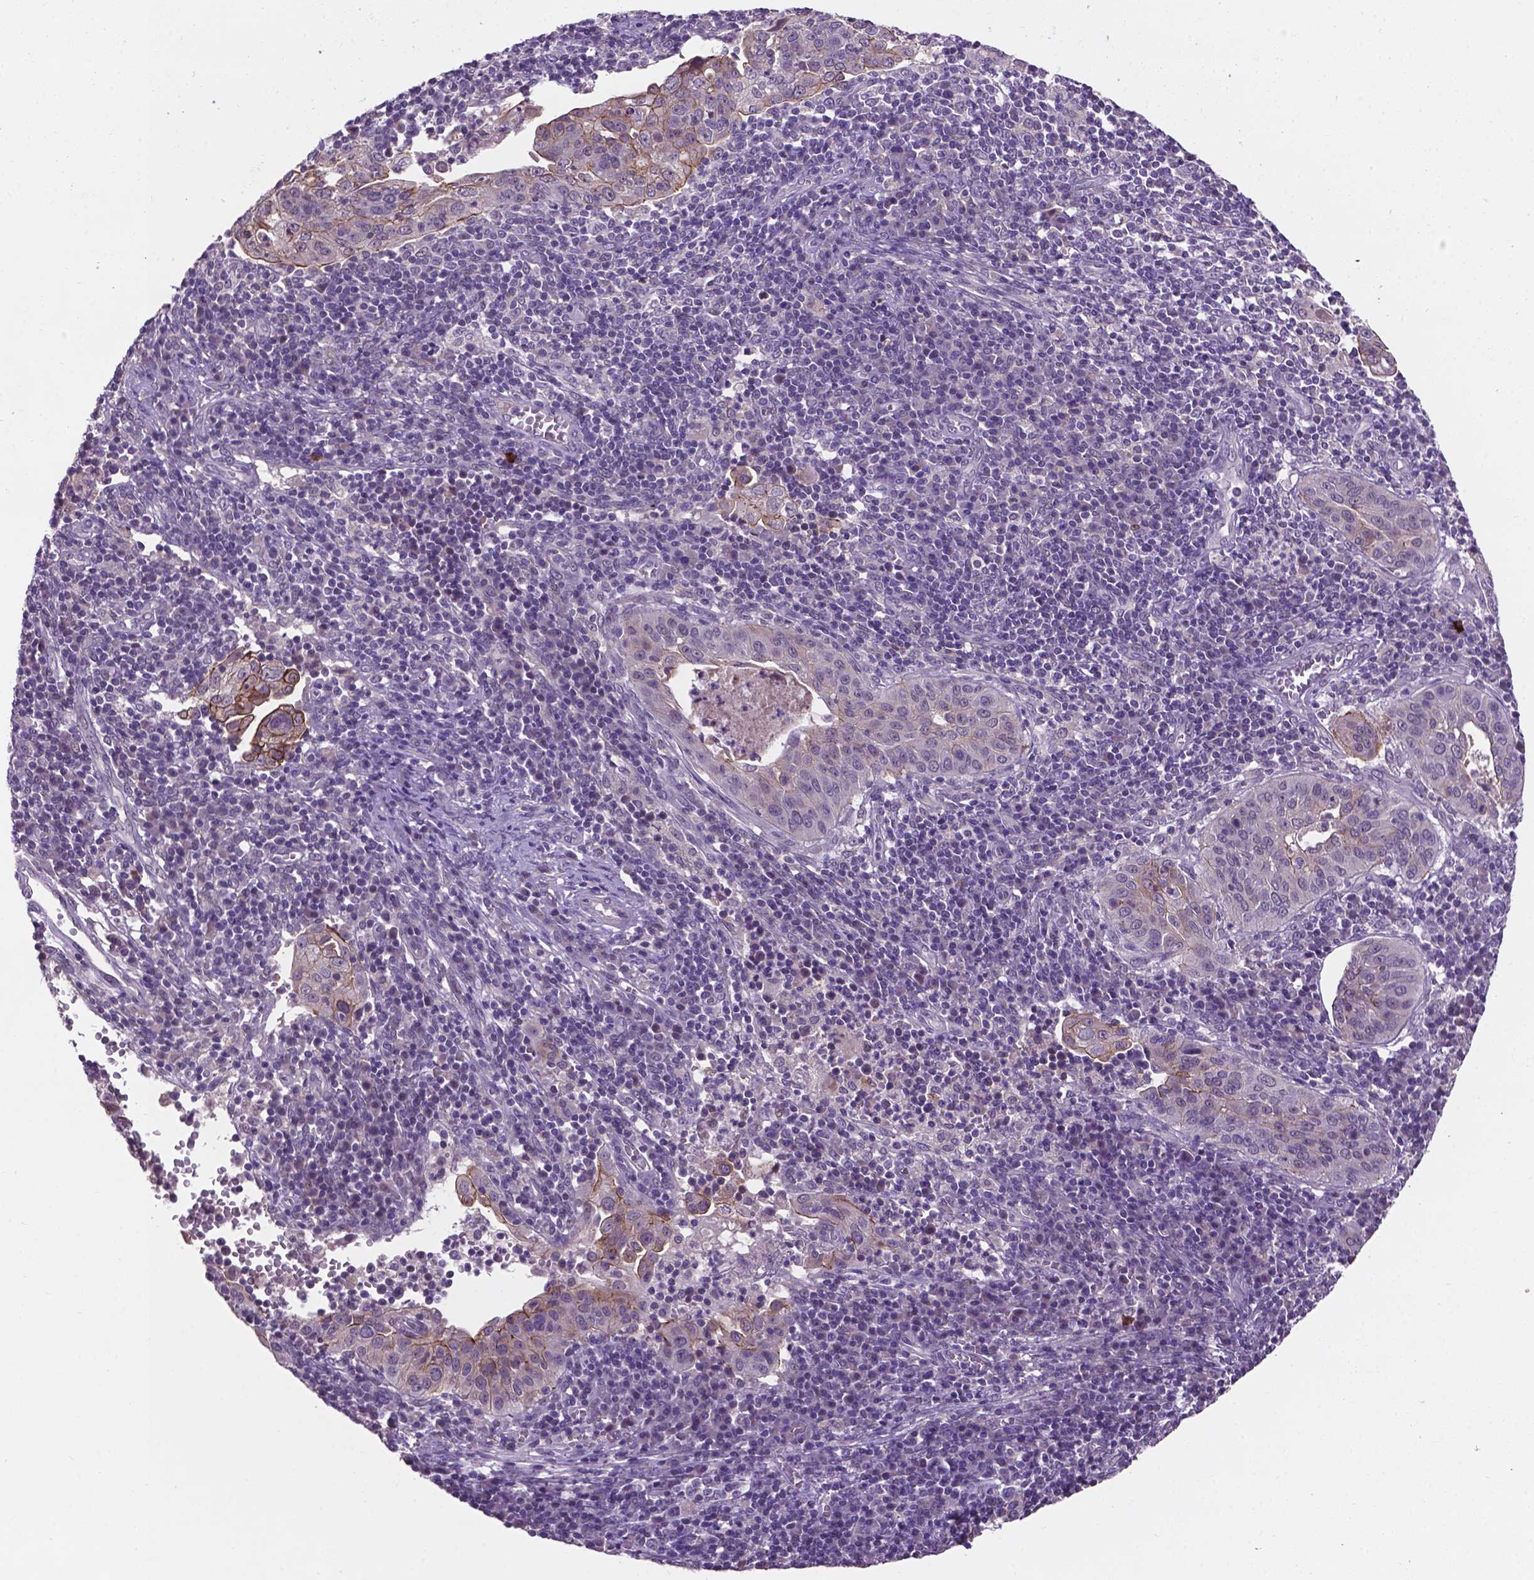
{"staining": {"intensity": "moderate", "quantity": "<25%", "location": "cytoplasmic/membranous"}, "tissue": "cervical cancer", "cell_type": "Tumor cells", "image_type": "cancer", "snomed": [{"axis": "morphology", "description": "Squamous cell carcinoma, NOS"}, {"axis": "topography", "description": "Cervix"}], "caption": "A low amount of moderate cytoplasmic/membranous staining is identified in about <25% of tumor cells in squamous cell carcinoma (cervical) tissue.", "gene": "GXYLT2", "patient": {"sex": "female", "age": 39}}